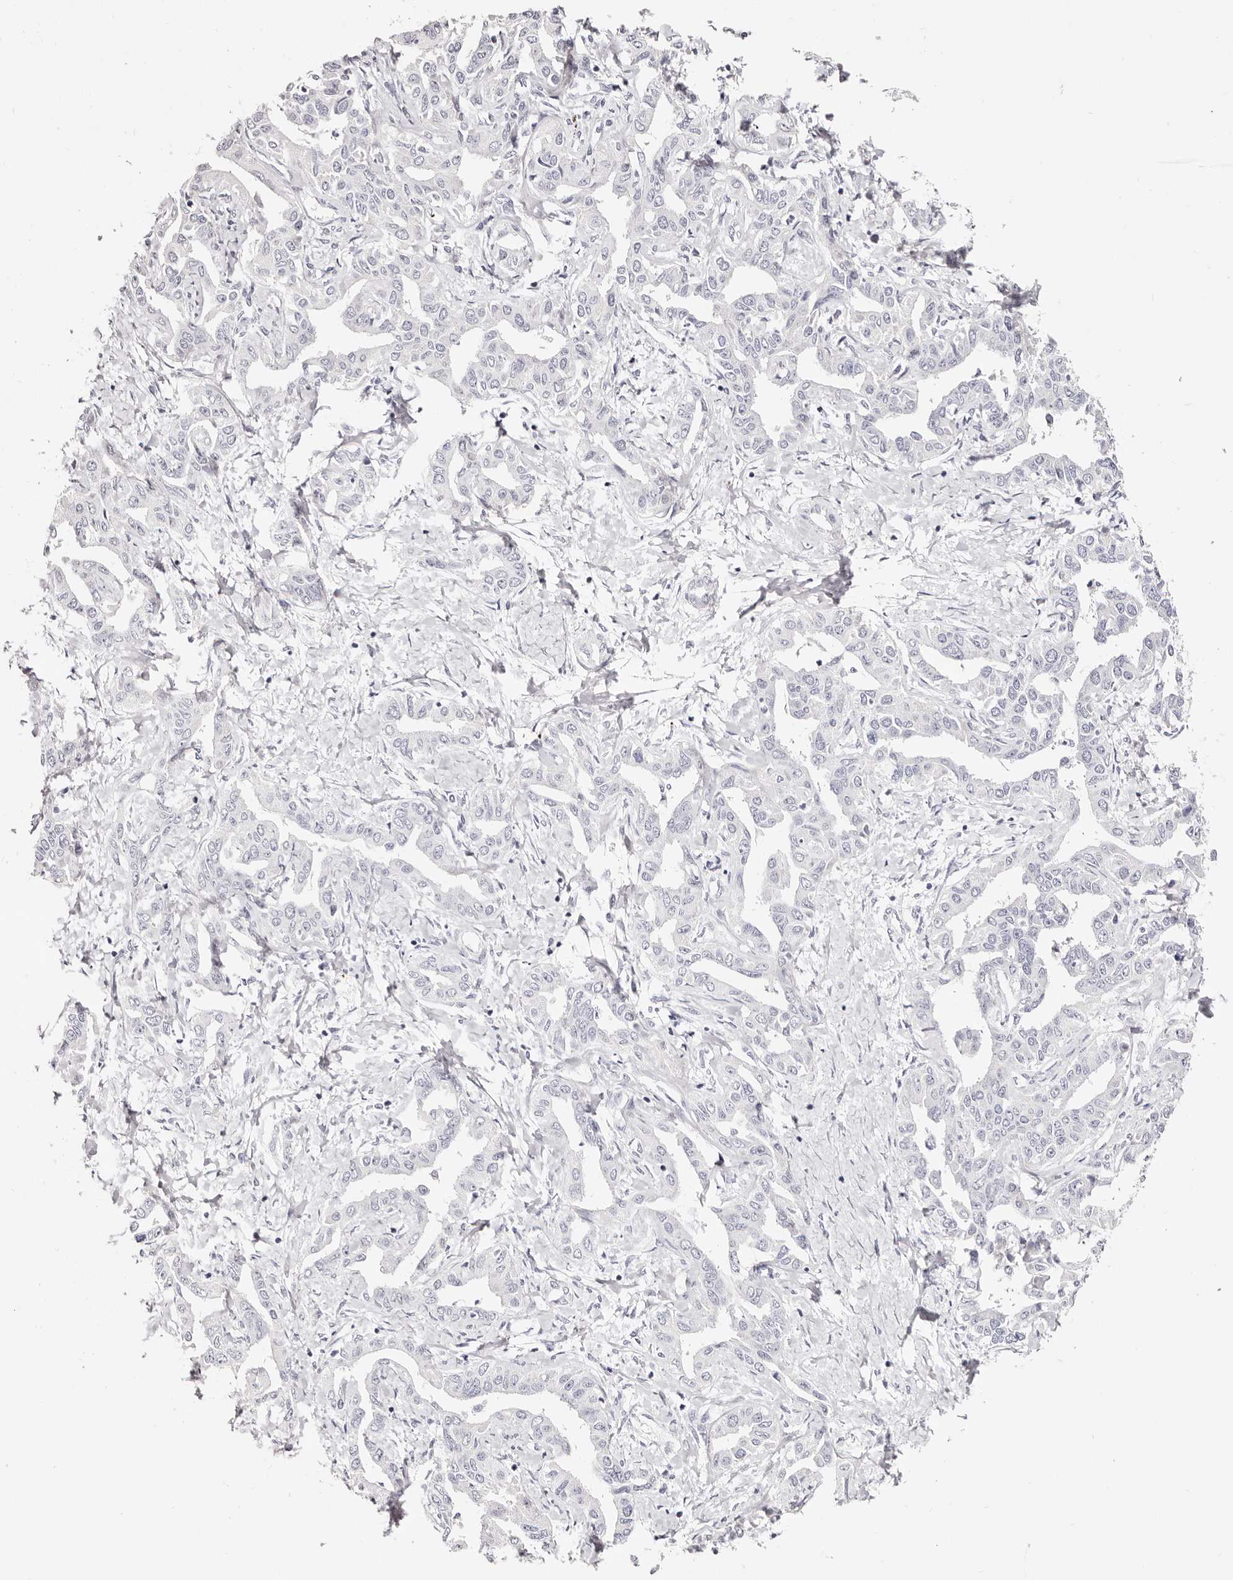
{"staining": {"intensity": "negative", "quantity": "none", "location": "none"}, "tissue": "liver cancer", "cell_type": "Tumor cells", "image_type": "cancer", "snomed": [{"axis": "morphology", "description": "Cholangiocarcinoma"}, {"axis": "topography", "description": "Liver"}], "caption": "Micrograph shows no protein staining in tumor cells of cholangiocarcinoma (liver) tissue.", "gene": "PF4", "patient": {"sex": "male", "age": 59}}